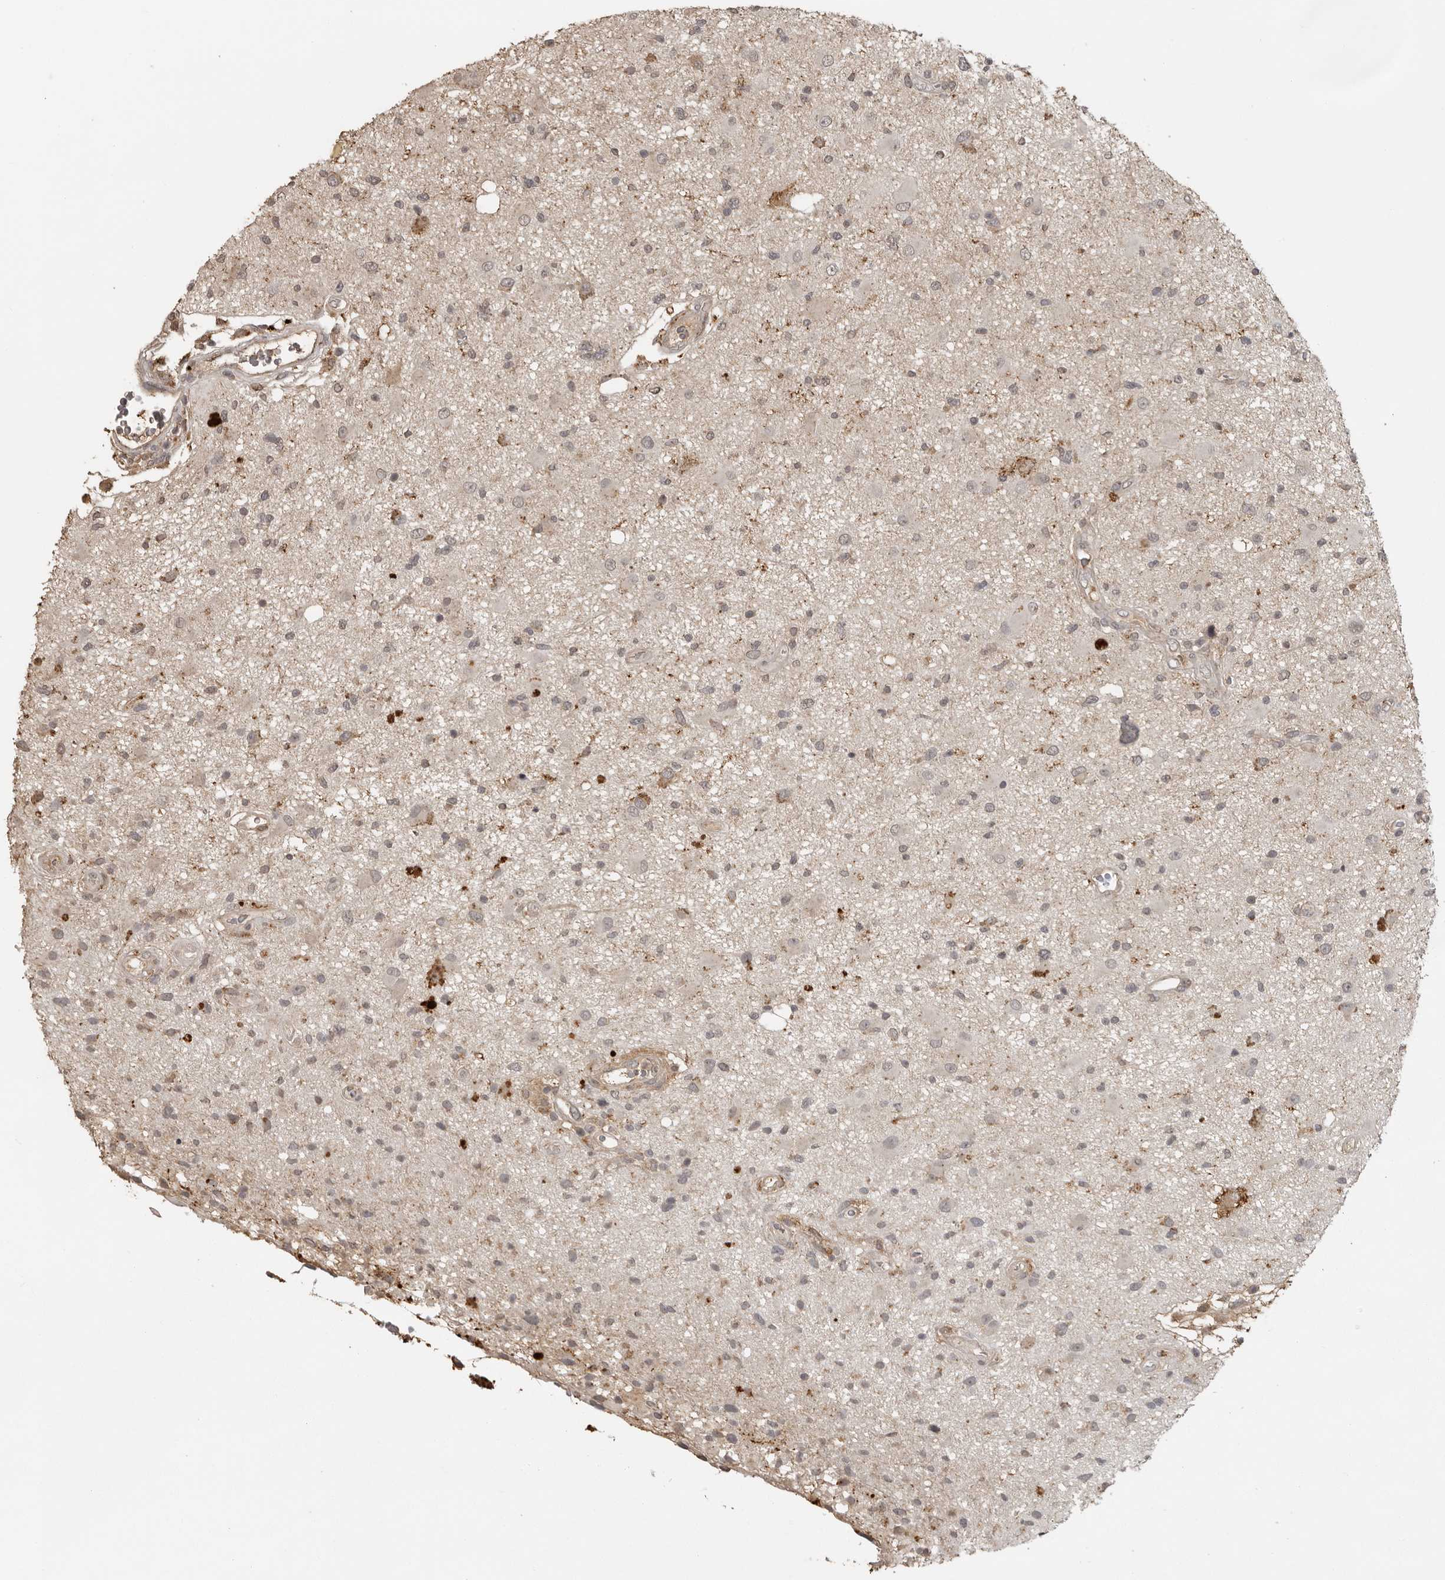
{"staining": {"intensity": "weak", "quantity": "<25%", "location": "cytoplasmic/membranous"}, "tissue": "glioma", "cell_type": "Tumor cells", "image_type": "cancer", "snomed": [{"axis": "morphology", "description": "Glioma, malignant, High grade"}, {"axis": "topography", "description": "Brain"}], "caption": "Image shows no protein positivity in tumor cells of glioma tissue.", "gene": "CTF1", "patient": {"sex": "male", "age": 33}}